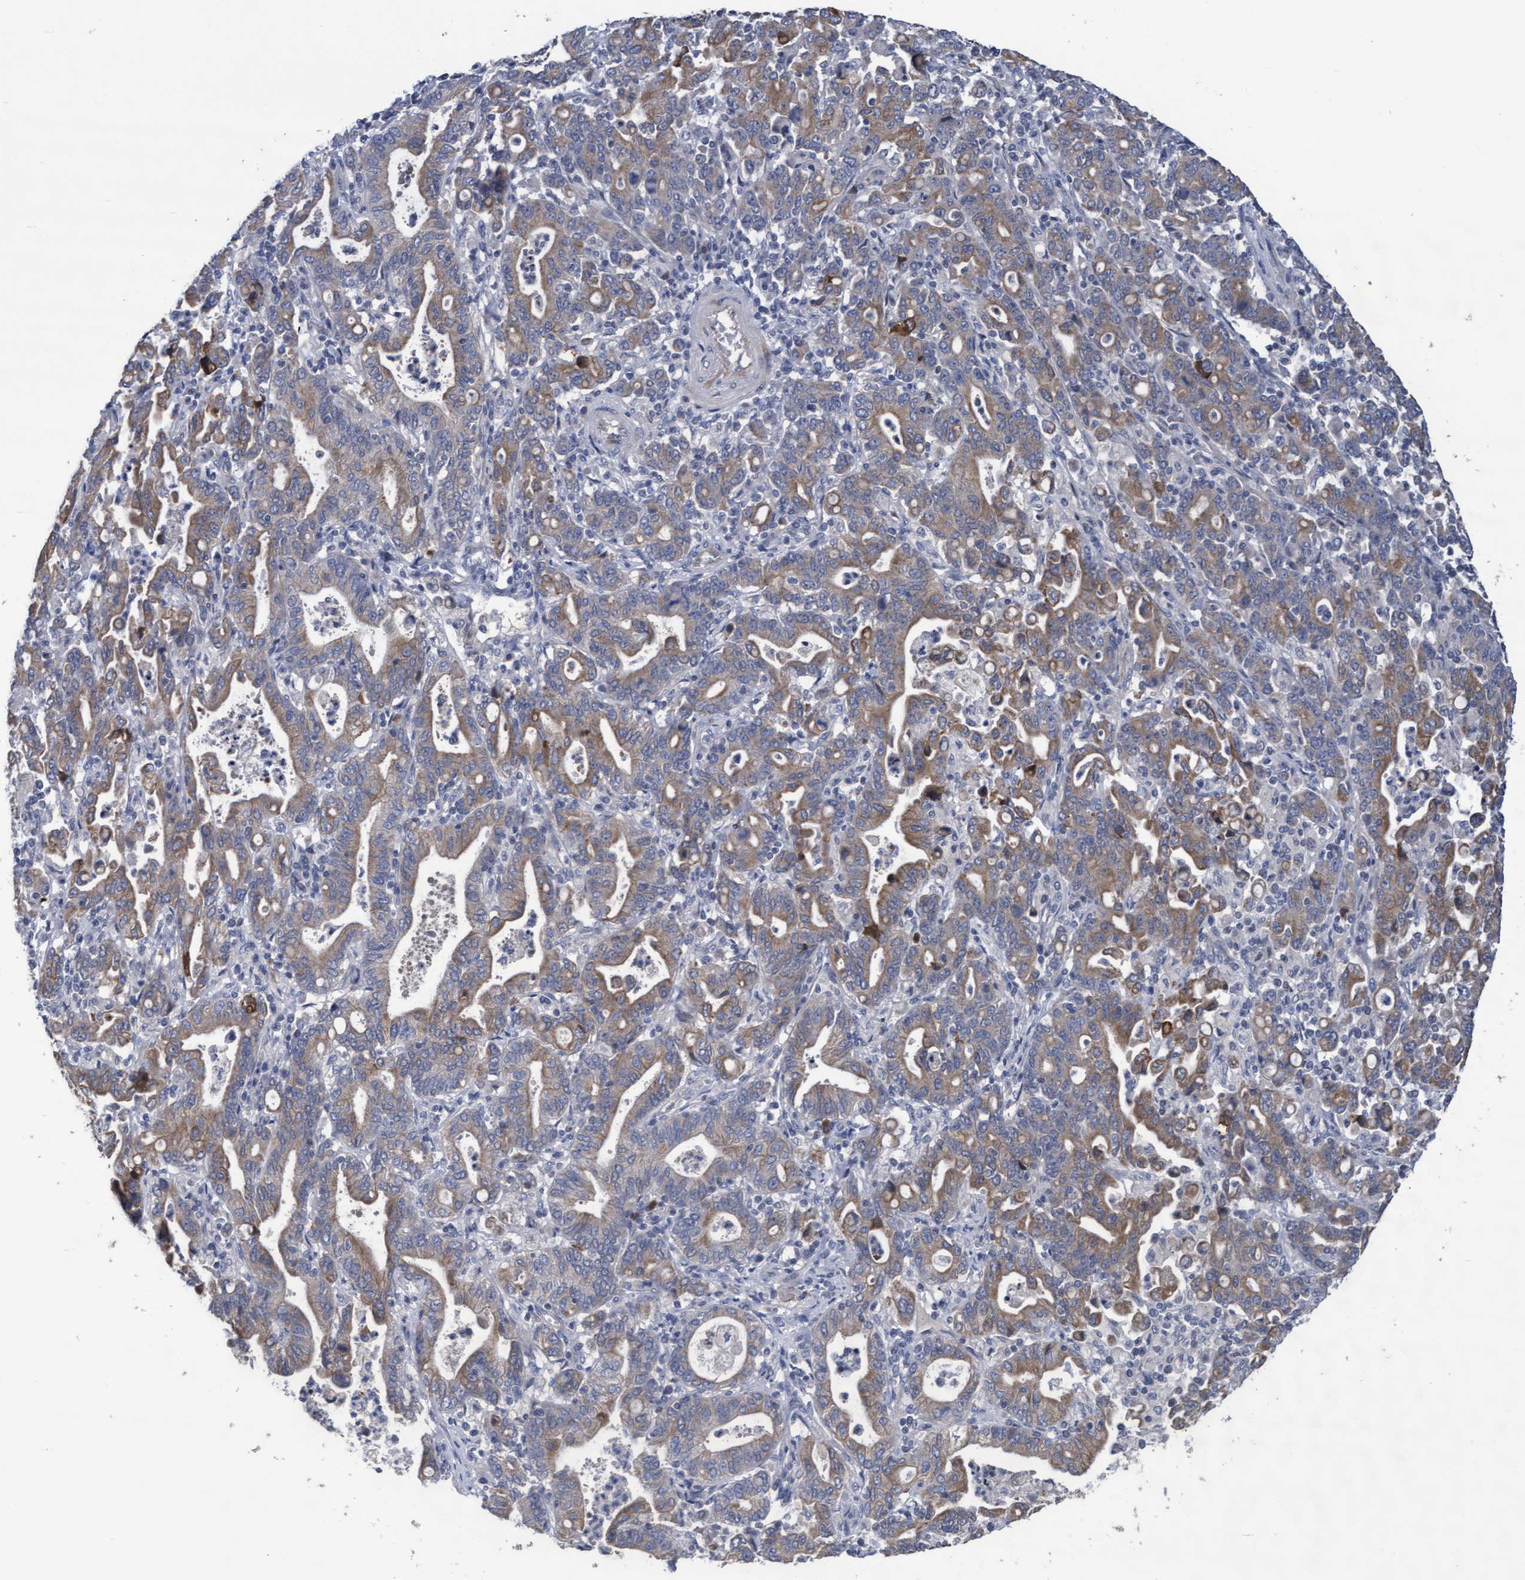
{"staining": {"intensity": "moderate", "quantity": ">75%", "location": "cytoplasmic/membranous"}, "tissue": "stomach cancer", "cell_type": "Tumor cells", "image_type": "cancer", "snomed": [{"axis": "morphology", "description": "Adenocarcinoma, NOS"}, {"axis": "topography", "description": "Stomach, upper"}], "caption": "A high-resolution micrograph shows immunohistochemistry (IHC) staining of stomach adenocarcinoma, which exhibits moderate cytoplasmic/membranous staining in about >75% of tumor cells.", "gene": "KRT24", "patient": {"sex": "male", "age": 69}}